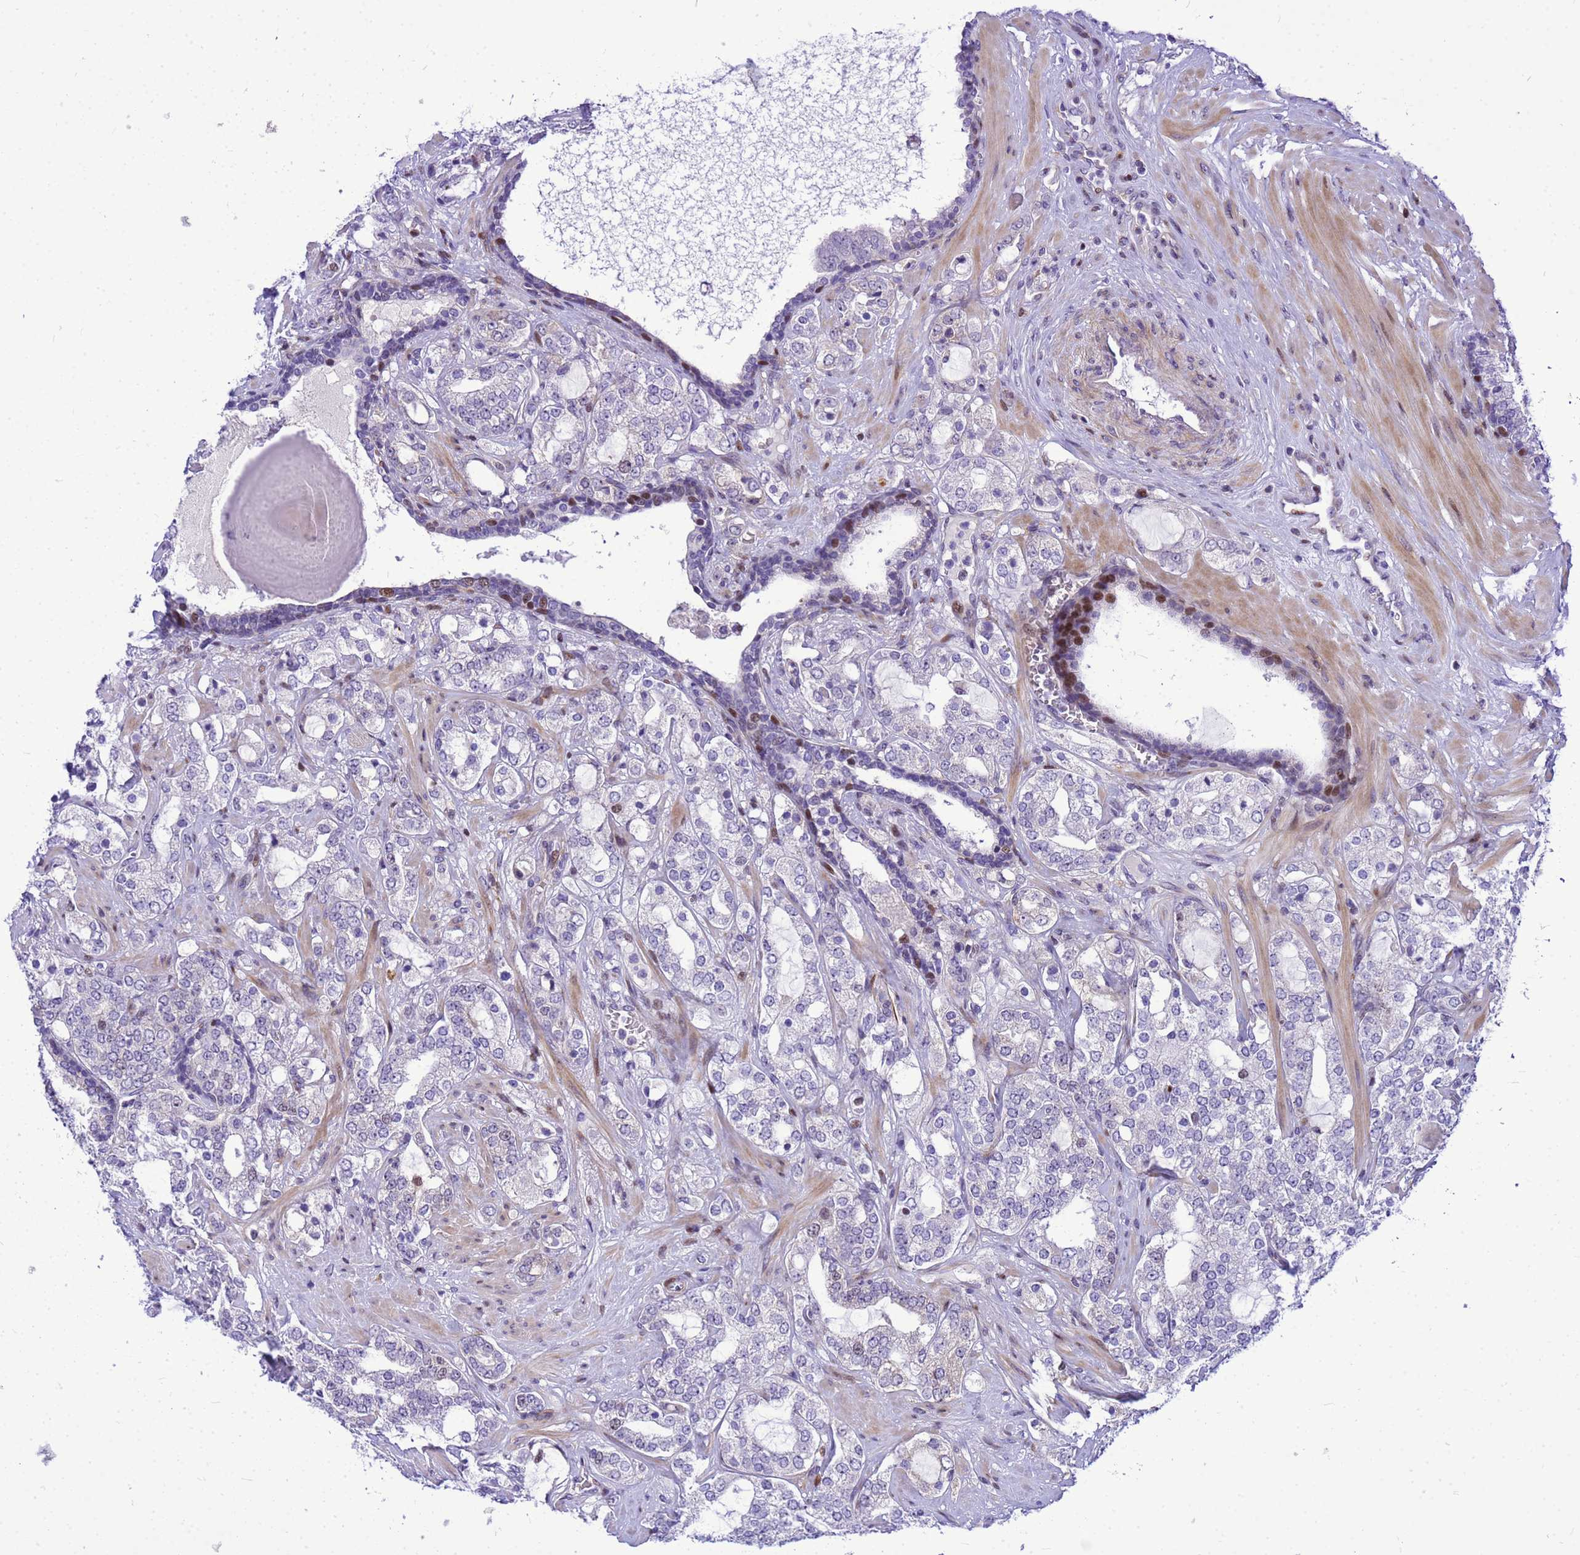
{"staining": {"intensity": "negative", "quantity": "none", "location": "none"}, "tissue": "prostate cancer", "cell_type": "Tumor cells", "image_type": "cancer", "snomed": [{"axis": "morphology", "description": "Adenocarcinoma, High grade"}, {"axis": "topography", "description": "Prostate"}], "caption": "Immunohistochemistry of prostate adenocarcinoma (high-grade) exhibits no staining in tumor cells. (Immunohistochemistry, brightfield microscopy, high magnification).", "gene": "ADAMTS7", "patient": {"sex": "male", "age": 64}}